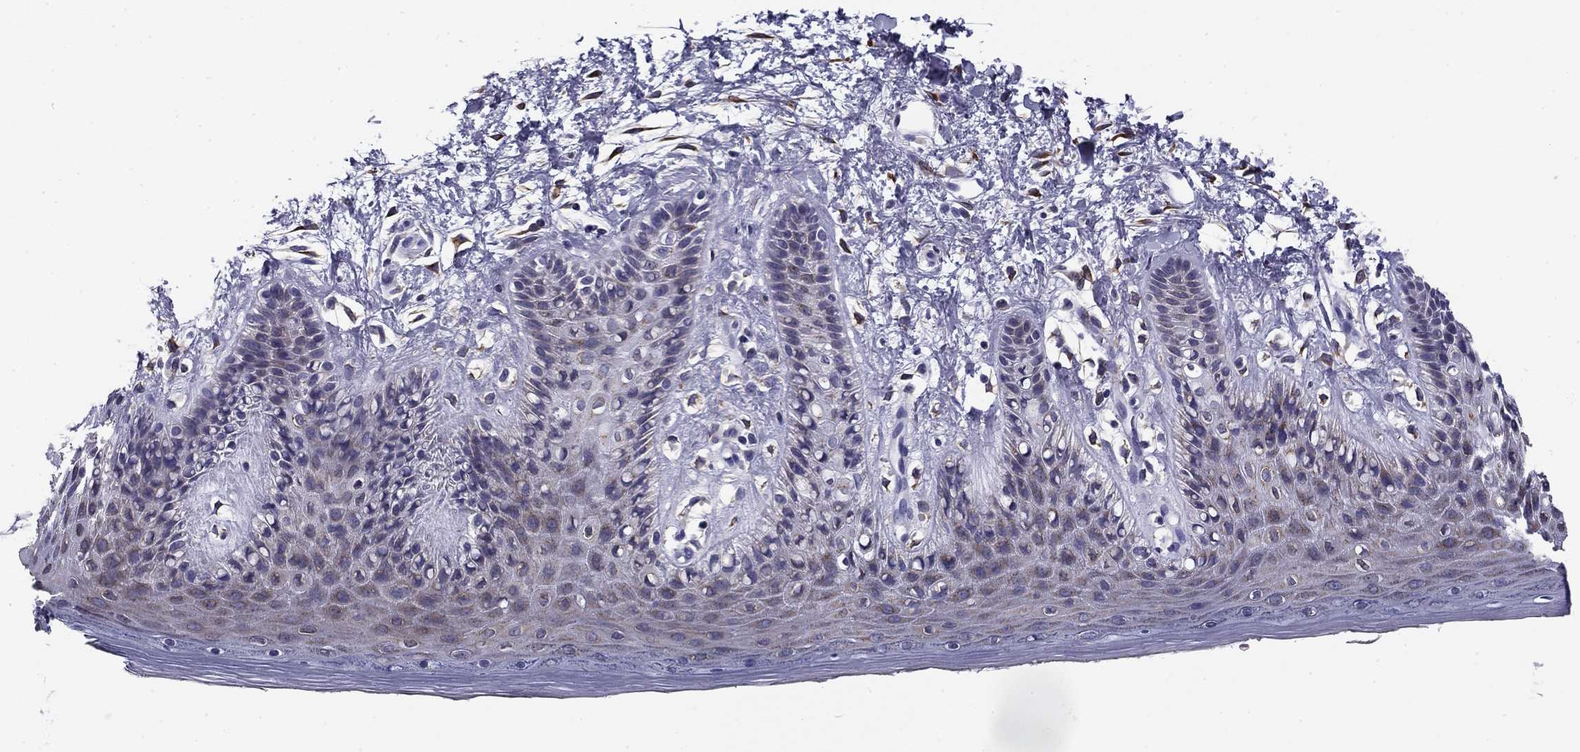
{"staining": {"intensity": "moderate", "quantity": "25%-75%", "location": "cytoplasmic/membranous"}, "tissue": "skin", "cell_type": "Epidermal cells", "image_type": "normal", "snomed": [{"axis": "morphology", "description": "Normal tissue, NOS"}, {"axis": "topography", "description": "Anal"}], "caption": "Protein staining of normal skin demonstrates moderate cytoplasmic/membranous expression in approximately 25%-75% of epidermal cells.", "gene": "TMED3", "patient": {"sex": "male", "age": 36}}